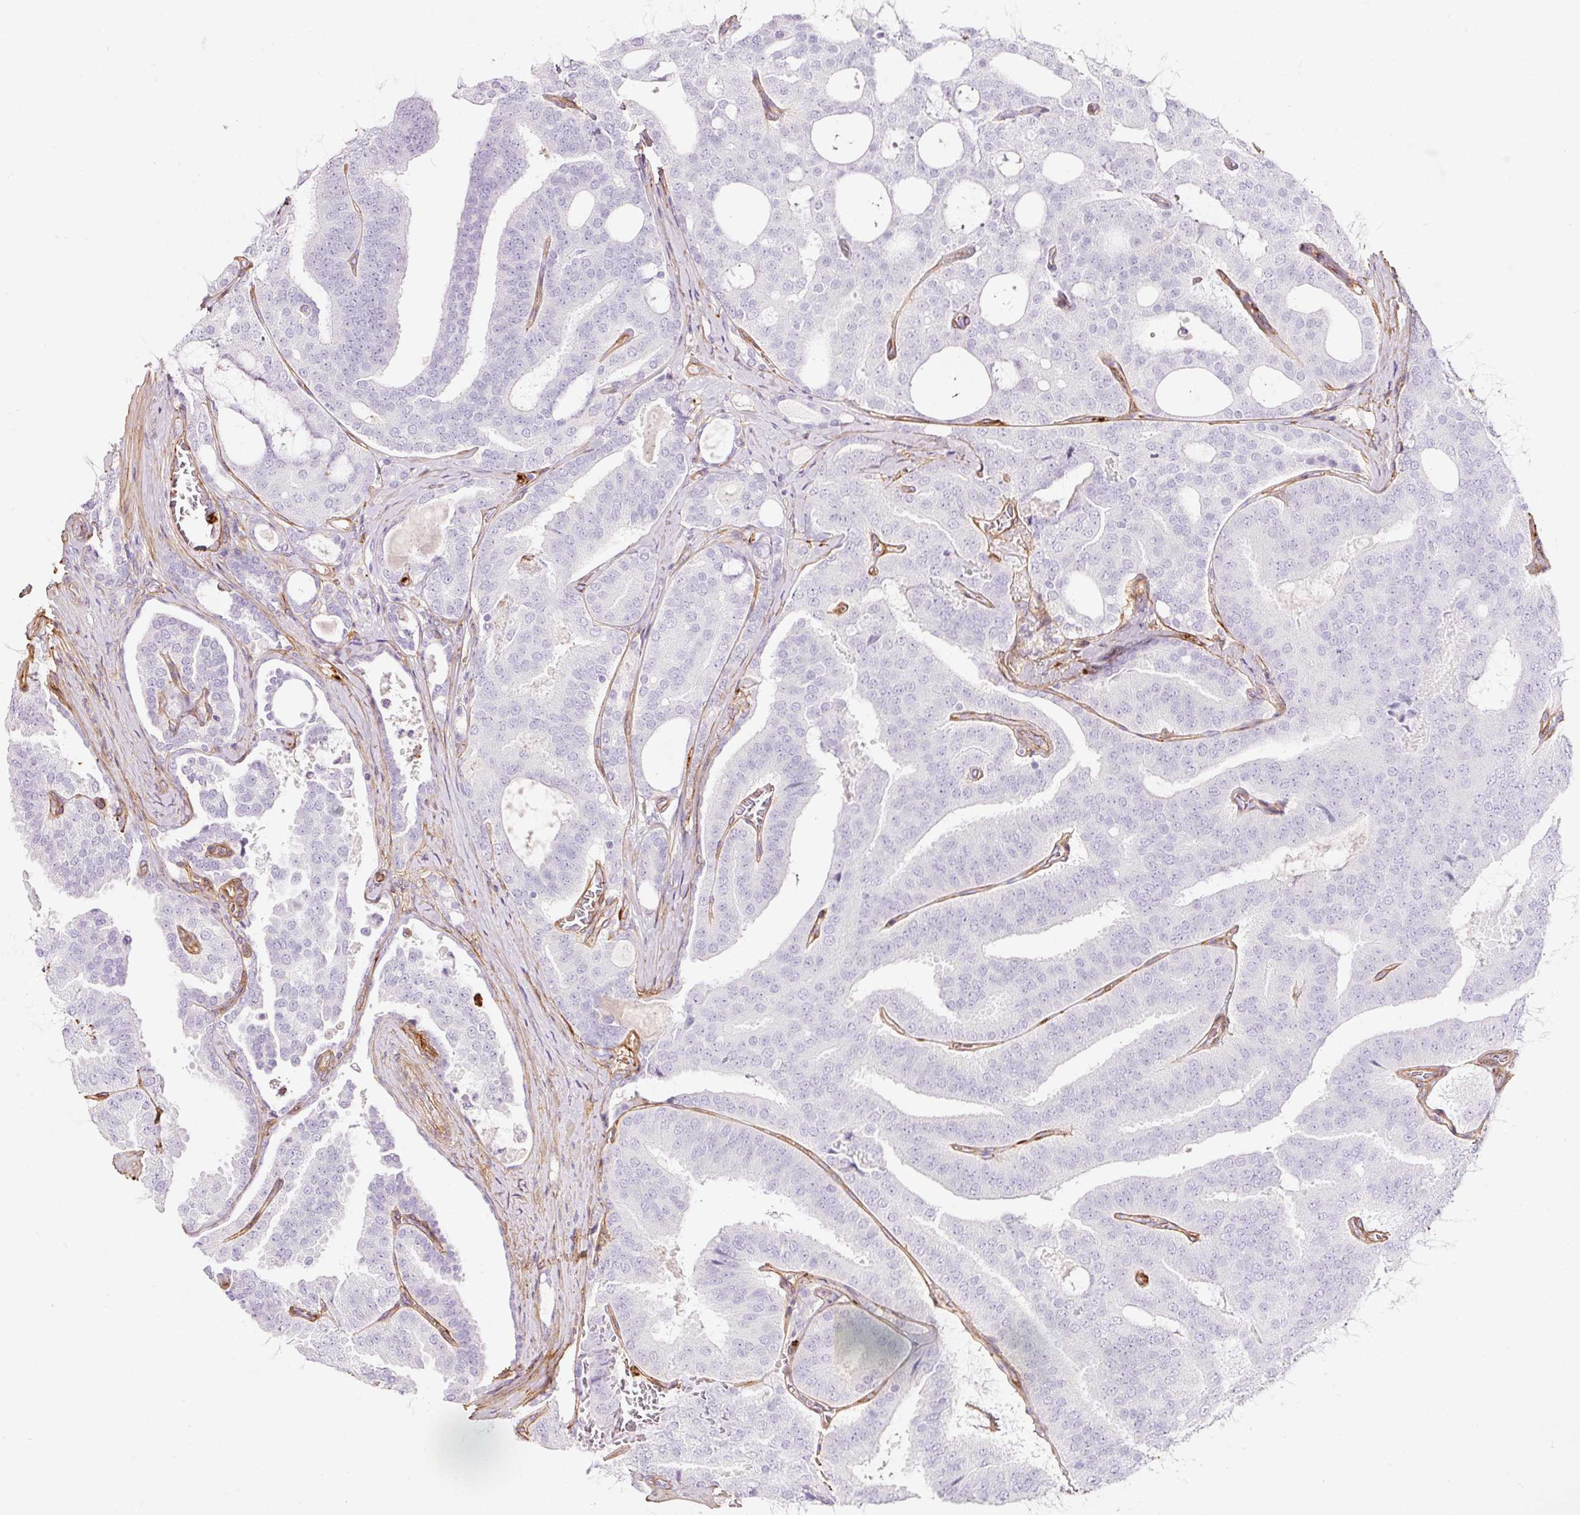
{"staining": {"intensity": "negative", "quantity": "none", "location": "none"}, "tissue": "prostate cancer", "cell_type": "Tumor cells", "image_type": "cancer", "snomed": [{"axis": "morphology", "description": "Adenocarcinoma, High grade"}, {"axis": "topography", "description": "Prostate"}], "caption": "DAB (3,3'-diaminobenzidine) immunohistochemical staining of prostate cancer exhibits no significant positivity in tumor cells.", "gene": "LOXL4", "patient": {"sex": "male", "age": 65}}